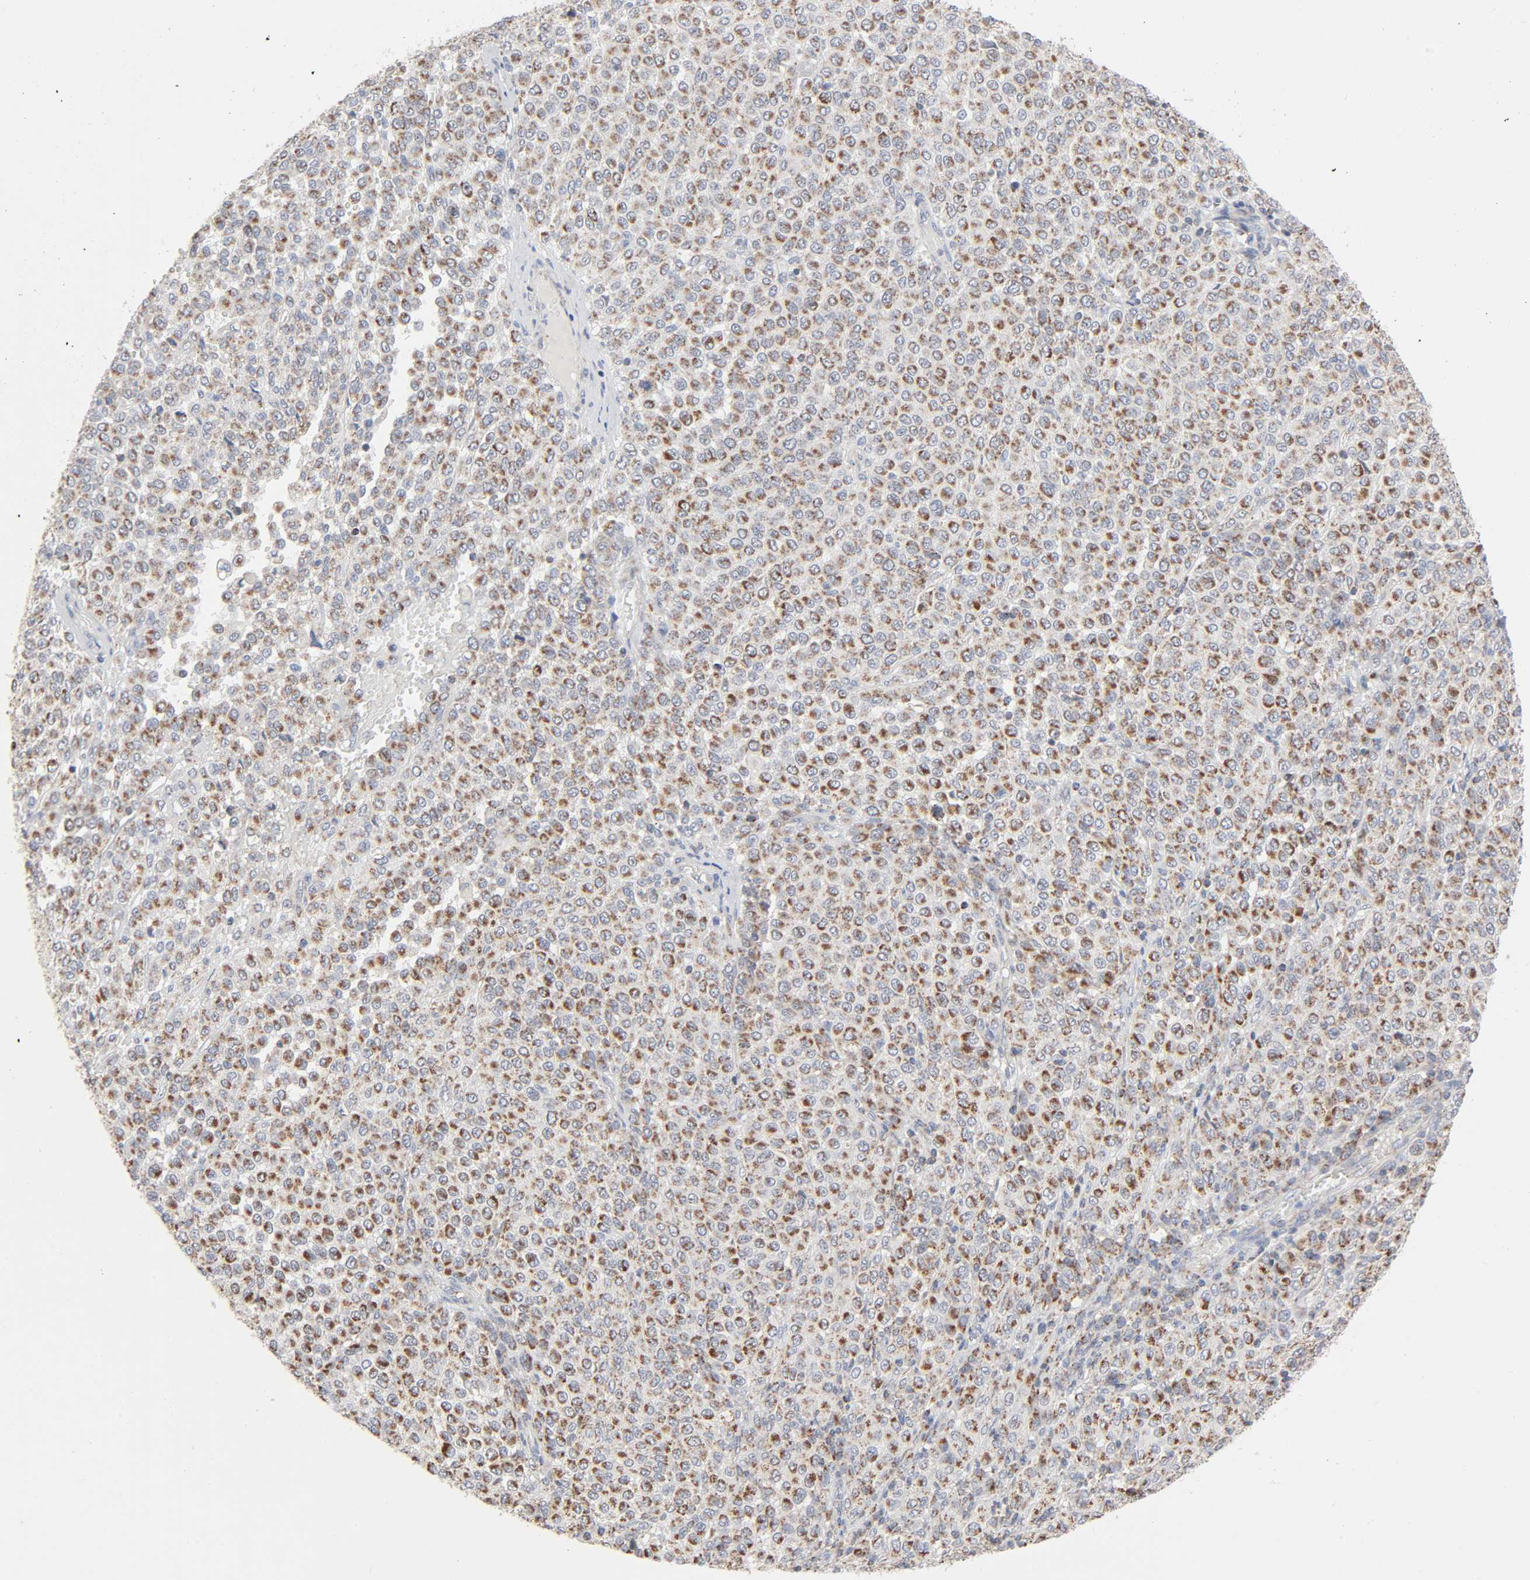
{"staining": {"intensity": "moderate", "quantity": ">75%", "location": "cytoplasmic/membranous"}, "tissue": "melanoma", "cell_type": "Tumor cells", "image_type": "cancer", "snomed": [{"axis": "morphology", "description": "Malignant melanoma, Metastatic site"}, {"axis": "topography", "description": "Pancreas"}], "caption": "Immunohistochemistry (IHC) staining of malignant melanoma (metastatic site), which exhibits medium levels of moderate cytoplasmic/membranous expression in approximately >75% of tumor cells indicating moderate cytoplasmic/membranous protein expression. The staining was performed using DAB (brown) for protein detection and nuclei were counterstained in hematoxylin (blue).", "gene": "SYT16", "patient": {"sex": "female", "age": 30}}